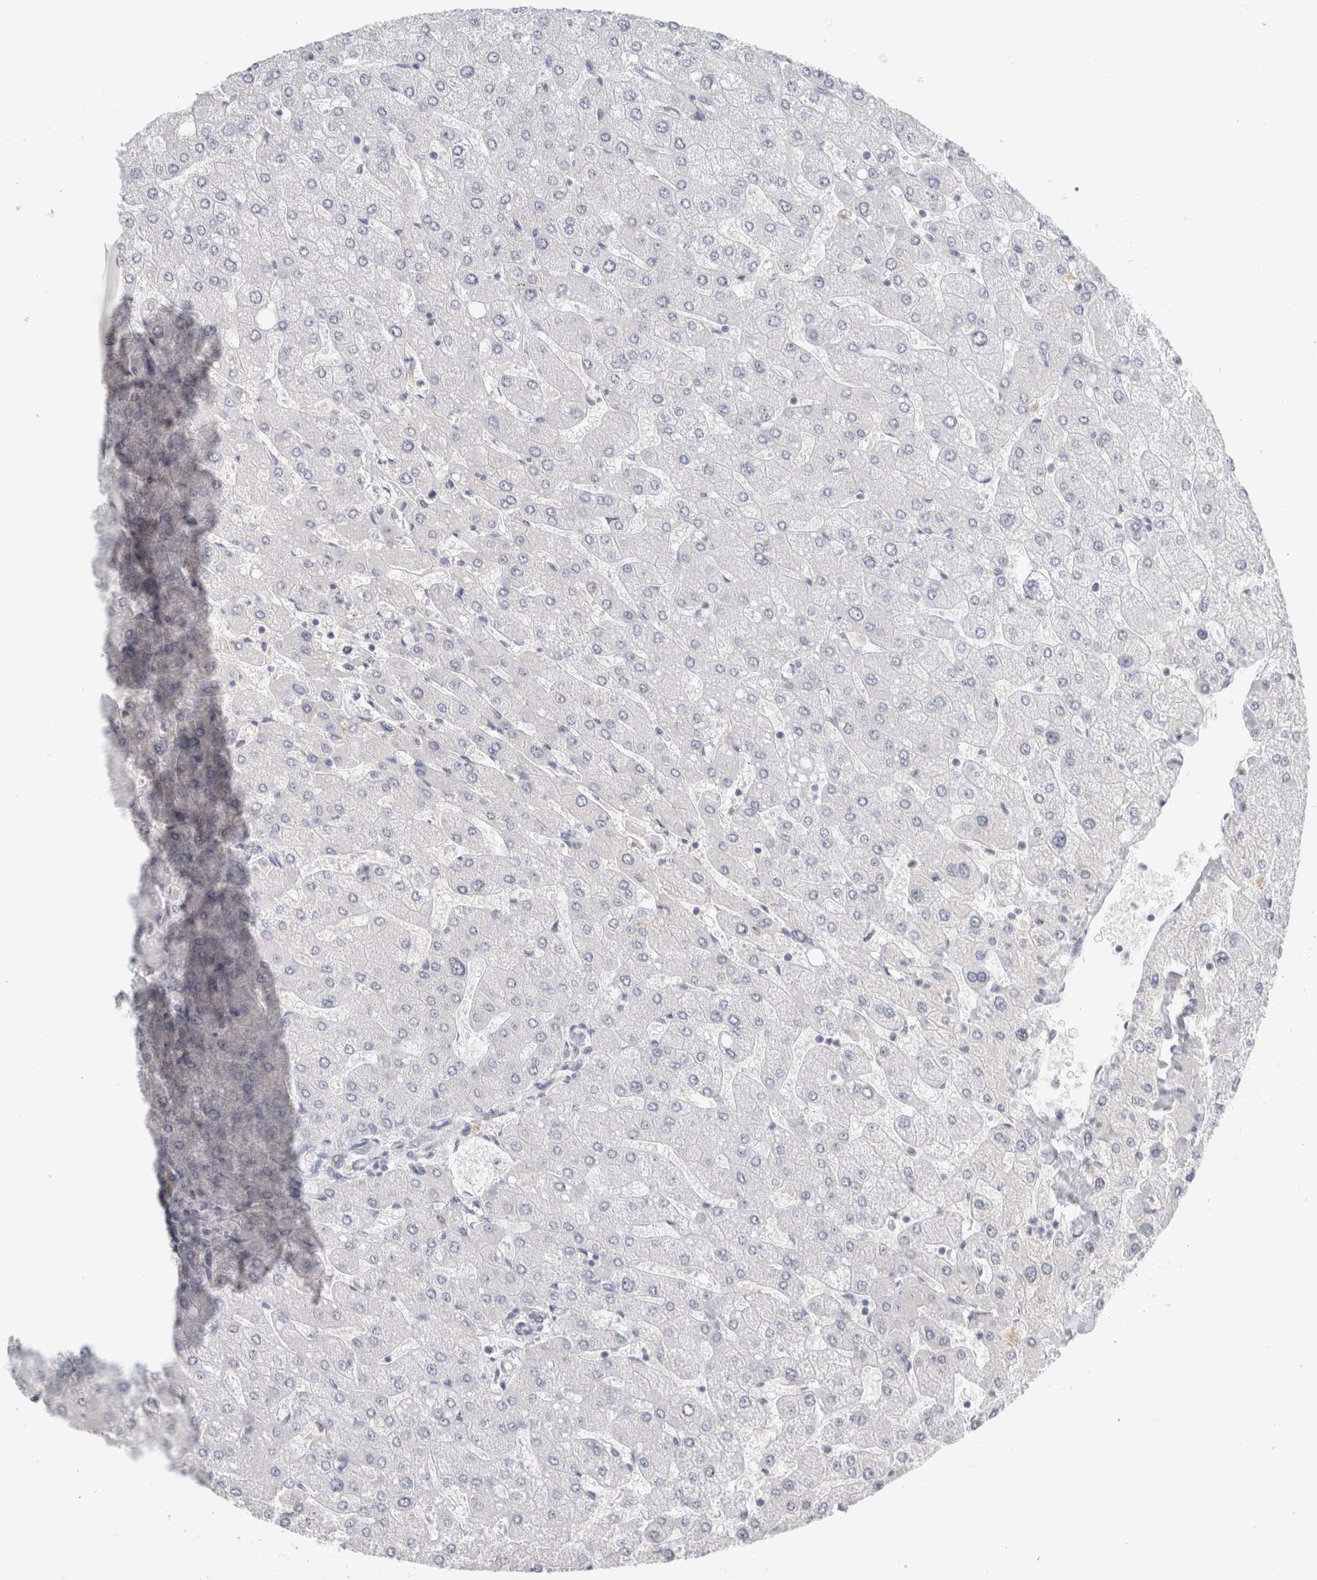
{"staining": {"intensity": "negative", "quantity": "none", "location": "none"}, "tissue": "liver", "cell_type": "Cholangiocytes", "image_type": "normal", "snomed": [{"axis": "morphology", "description": "Normal tissue, NOS"}, {"axis": "topography", "description": "Liver"}], "caption": "This is an immunohistochemistry micrograph of unremarkable human liver. There is no expression in cholangiocytes.", "gene": "STK31", "patient": {"sex": "male", "age": 55}}